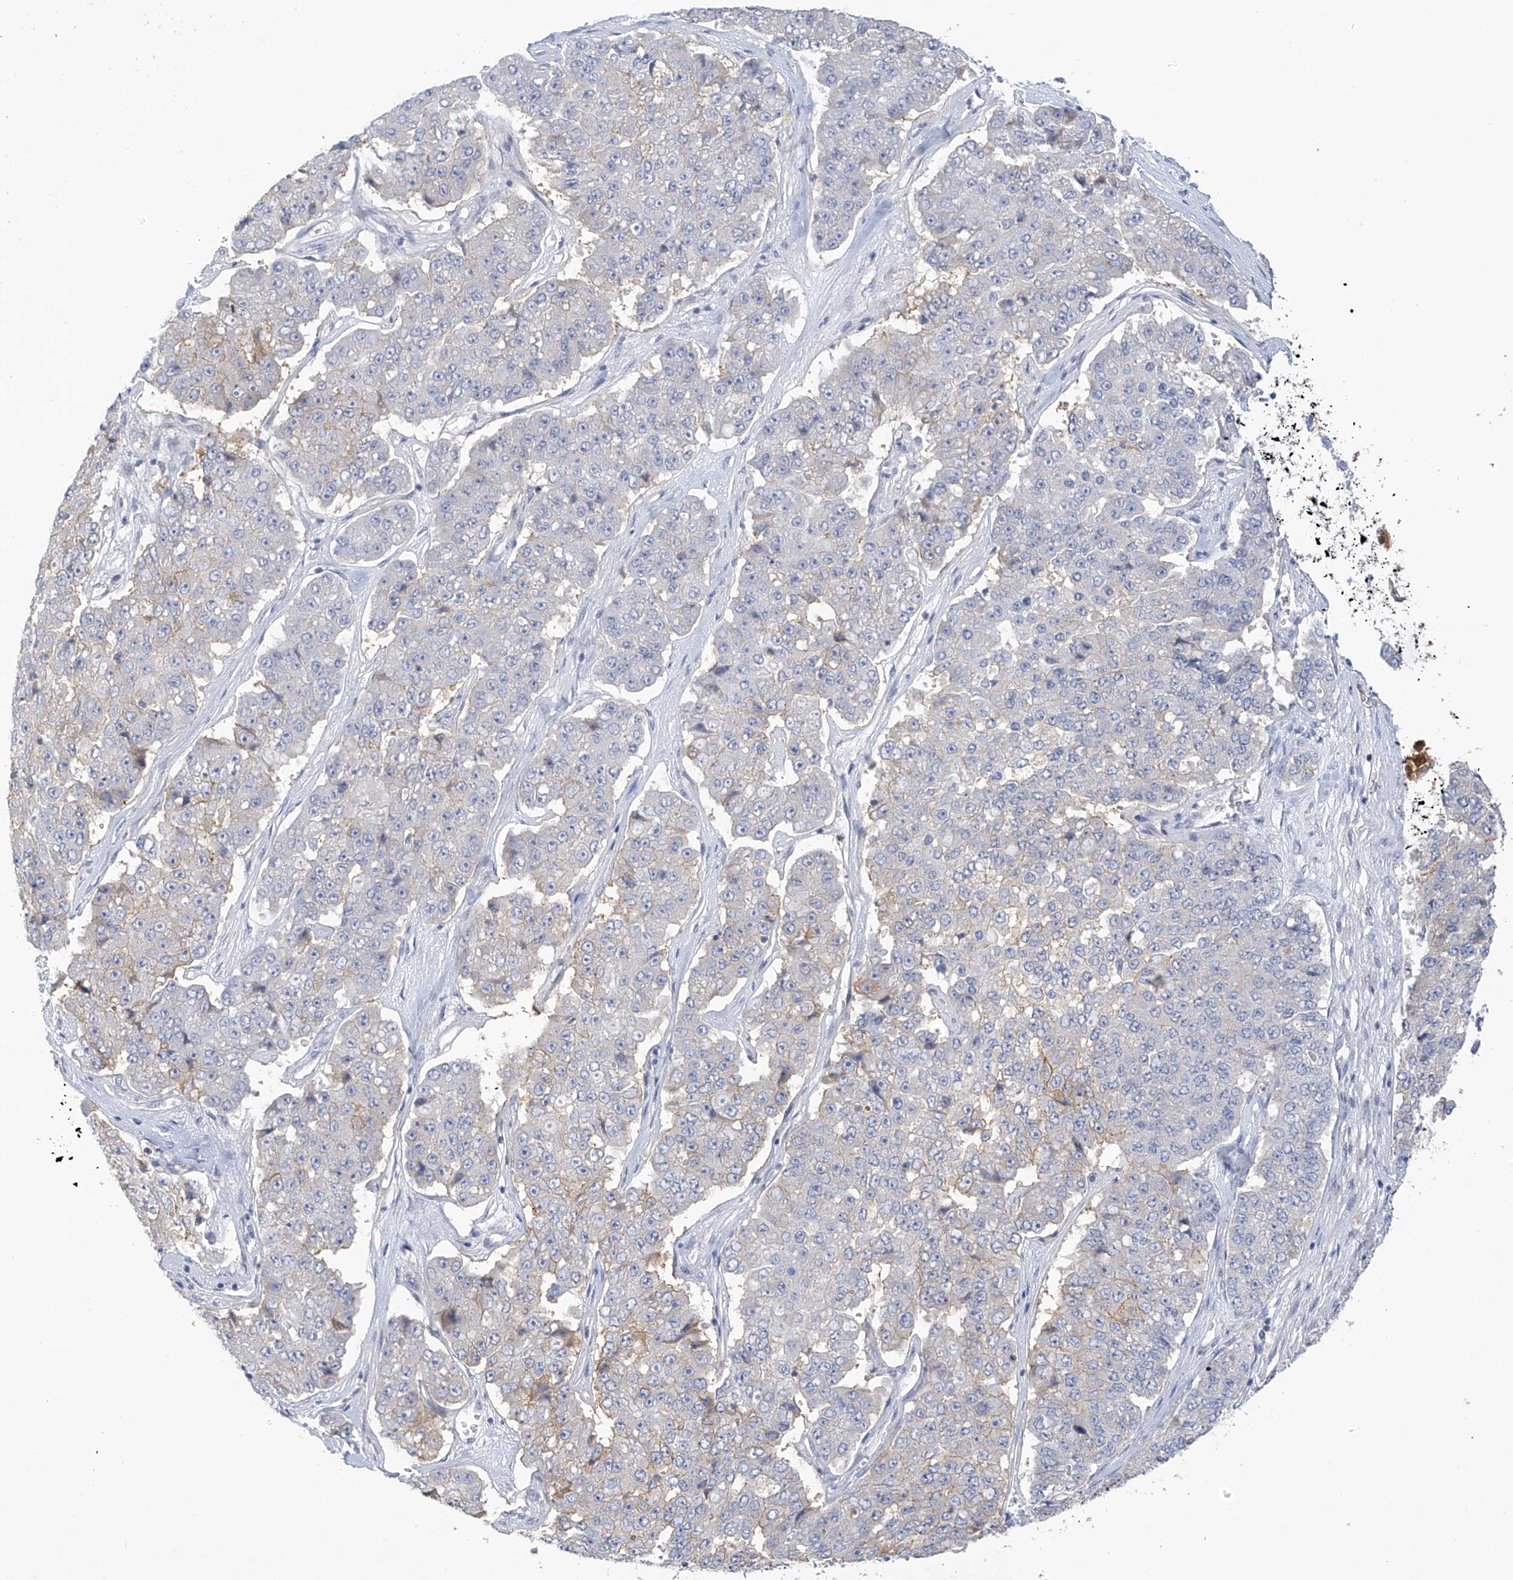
{"staining": {"intensity": "negative", "quantity": "none", "location": "none"}, "tissue": "pancreatic cancer", "cell_type": "Tumor cells", "image_type": "cancer", "snomed": [{"axis": "morphology", "description": "Adenocarcinoma, NOS"}, {"axis": "topography", "description": "Pancreas"}], "caption": "Tumor cells are negative for brown protein staining in pancreatic cancer.", "gene": "SLC6A12", "patient": {"sex": "male", "age": 50}}